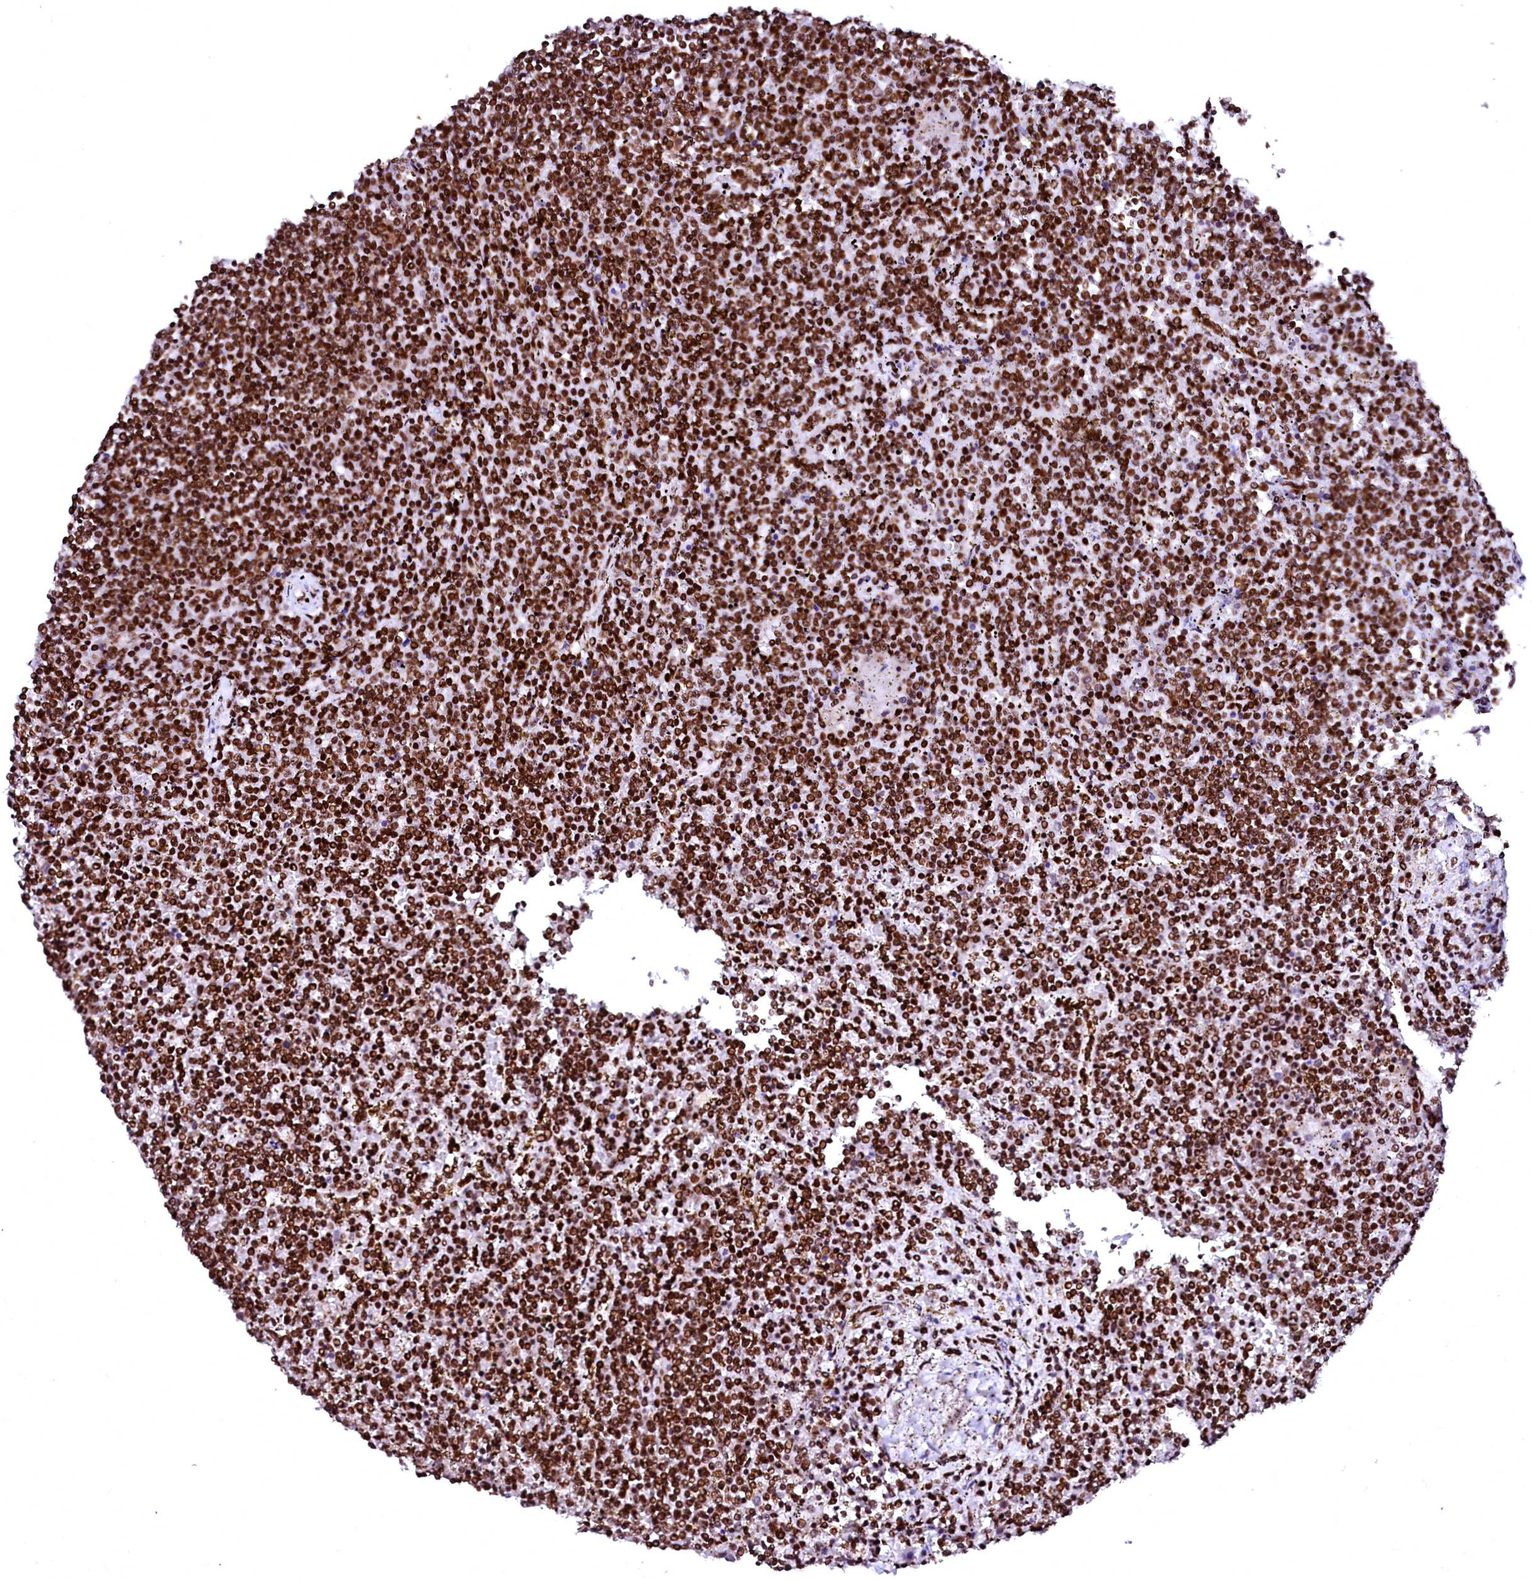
{"staining": {"intensity": "strong", "quantity": ">75%", "location": "nuclear"}, "tissue": "lymphoma", "cell_type": "Tumor cells", "image_type": "cancer", "snomed": [{"axis": "morphology", "description": "Malignant lymphoma, non-Hodgkin's type, Low grade"}, {"axis": "topography", "description": "Spleen"}], "caption": "Immunohistochemical staining of human low-grade malignant lymphoma, non-Hodgkin's type reveals high levels of strong nuclear staining in about >75% of tumor cells. The protein is stained brown, and the nuclei are stained in blue (DAB IHC with brightfield microscopy, high magnification).", "gene": "CPSF6", "patient": {"sex": "female", "age": 19}}